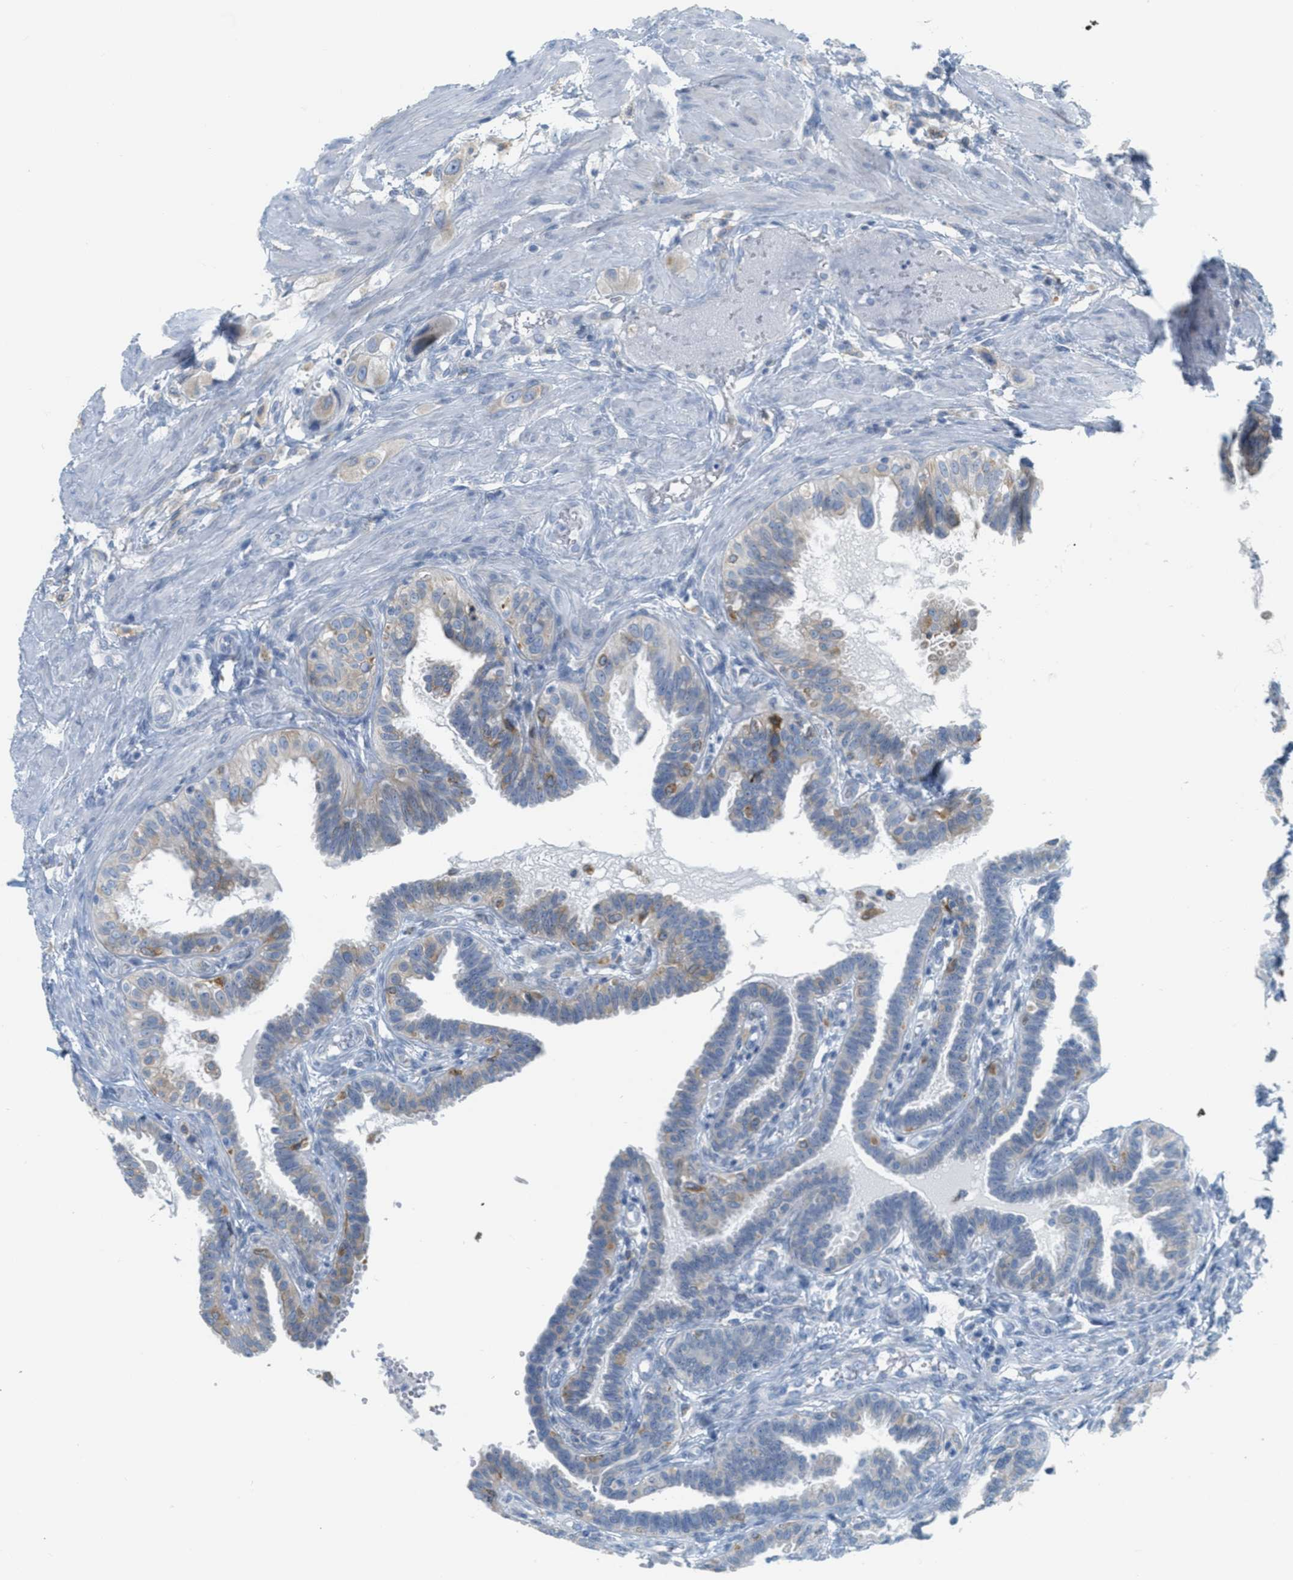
{"staining": {"intensity": "weak", "quantity": "<25%", "location": "cytoplasmic/membranous"}, "tissue": "fallopian tube", "cell_type": "Glandular cells", "image_type": "normal", "snomed": [{"axis": "morphology", "description": "Normal tissue, NOS"}, {"axis": "topography", "description": "Fallopian tube"}, {"axis": "topography", "description": "Placenta"}], "caption": "High power microscopy photomicrograph of an IHC photomicrograph of benign fallopian tube, revealing no significant staining in glandular cells.", "gene": "TEX264", "patient": {"sex": "female", "age": 34}}